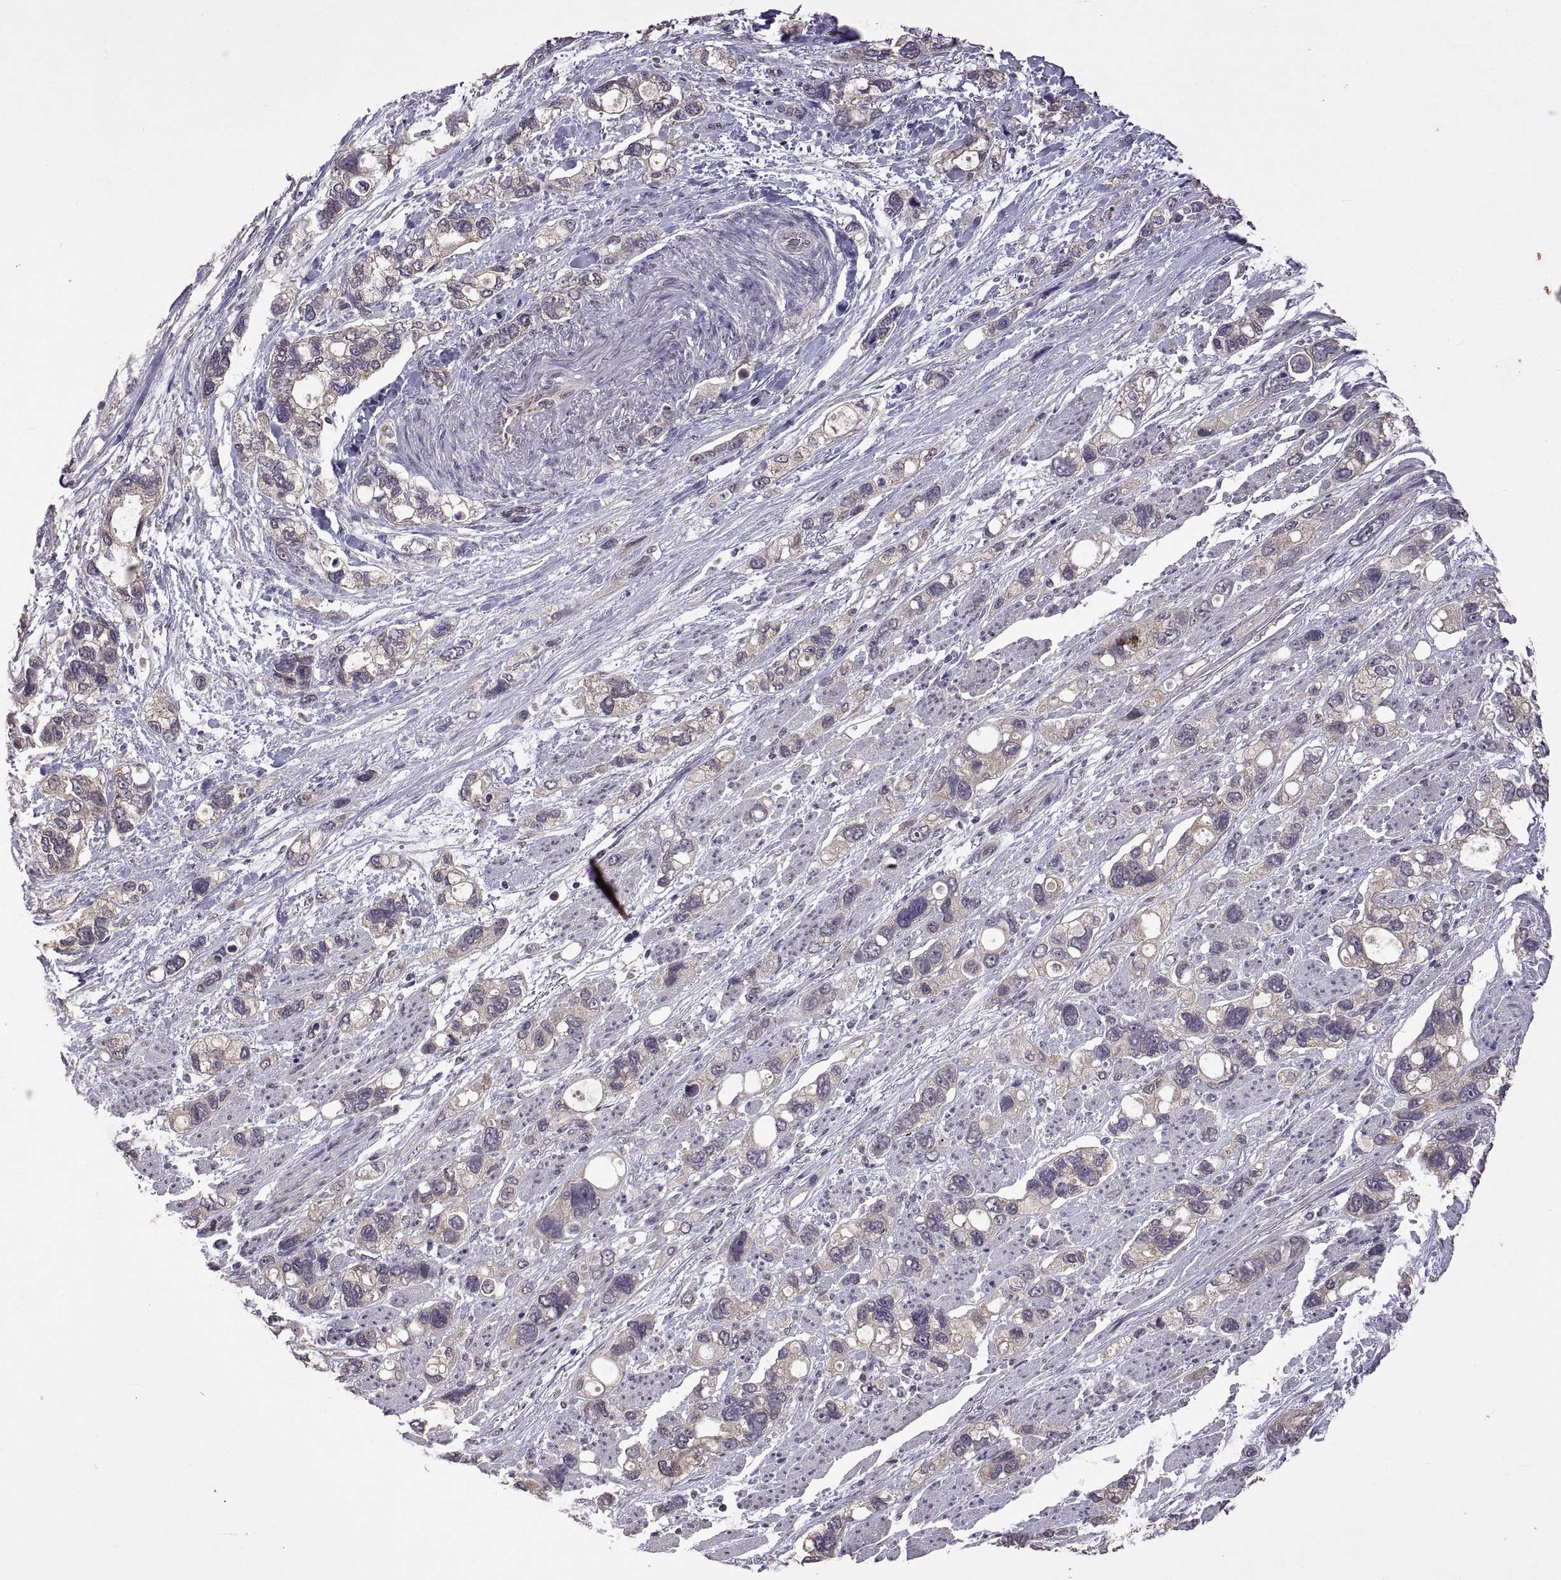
{"staining": {"intensity": "weak", "quantity": "25%-75%", "location": "cytoplasmic/membranous"}, "tissue": "stomach cancer", "cell_type": "Tumor cells", "image_type": "cancer", "snomed": [{"axis": "morphology", "description": "Adenocarcinoma, NOS"}, {"axis": "topography", "description": "Stomach, upper"}], "caption": "Approximately 25%-75% of tumor cells in human adenocarcinoma (stomach) demonstrate weak cytoplasmic/membranous protein staining as visualized by brown immunohistochemical staining.", "gene": "LAMA1", "patient": {"sex": "female", "age": 81}}